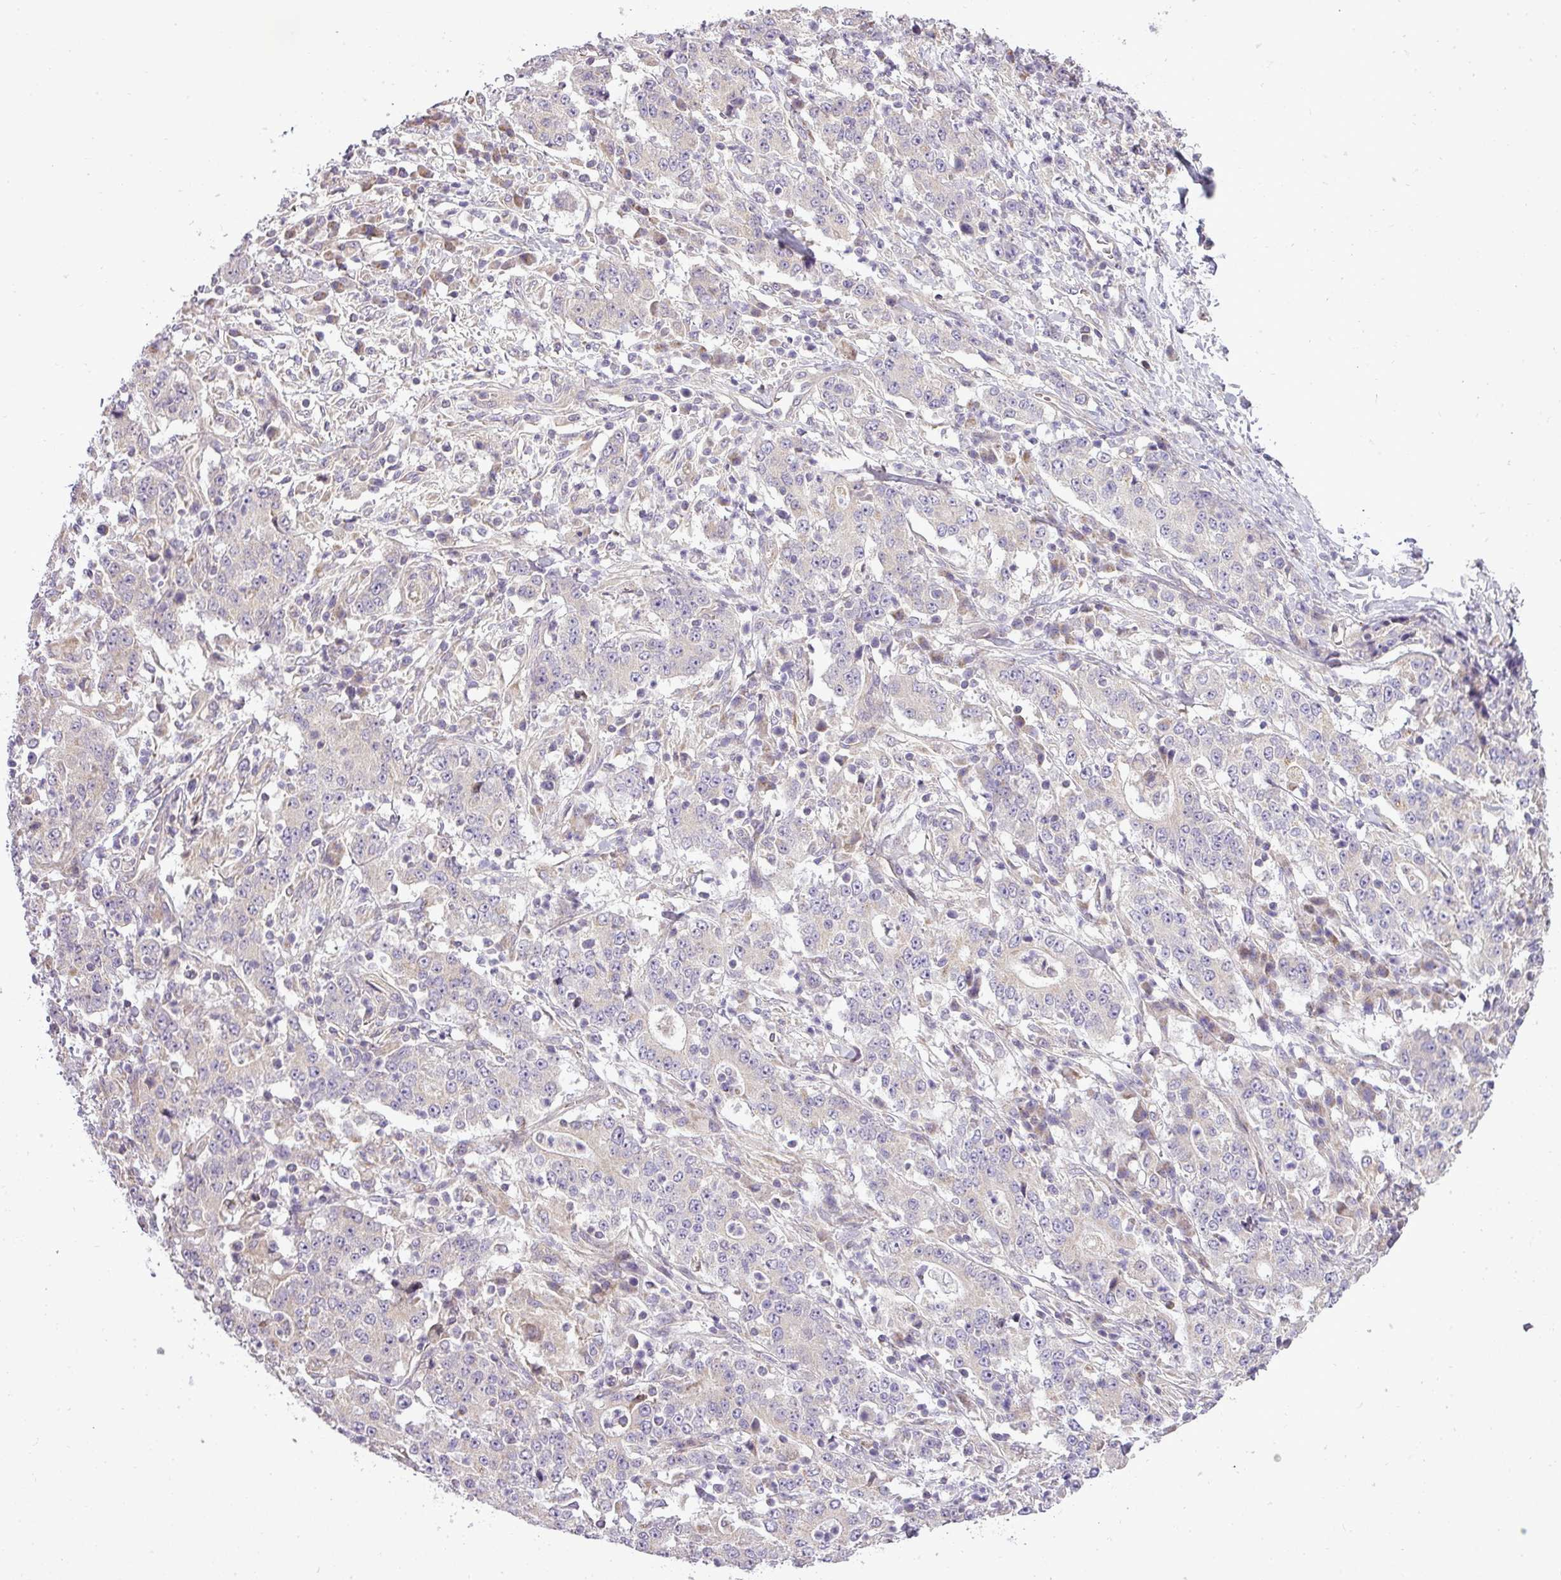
{"staining": {"intensity": "negative", "quantity": "none", "location": "none"}, "tissue": "stomach cancer", "cell_type": "Tumor cells", "image_type": "cancer", "snomed": [{"axis": "morphology", "description": "Normal tissue, NOS"}, {"axis": "morphology", "description": "Adenocarcinoma, NOS"}, {"axis": "topography", "description": "Stomach, upper"}, {"axis": "topography", "description": "Stomach"}], "caption": "An image of stomach cancer stained for a protein demonstrates no brown staining in tumor cells.", "gene": "ZDHHC1", "patient": {"sex": "male", "age": 59}}